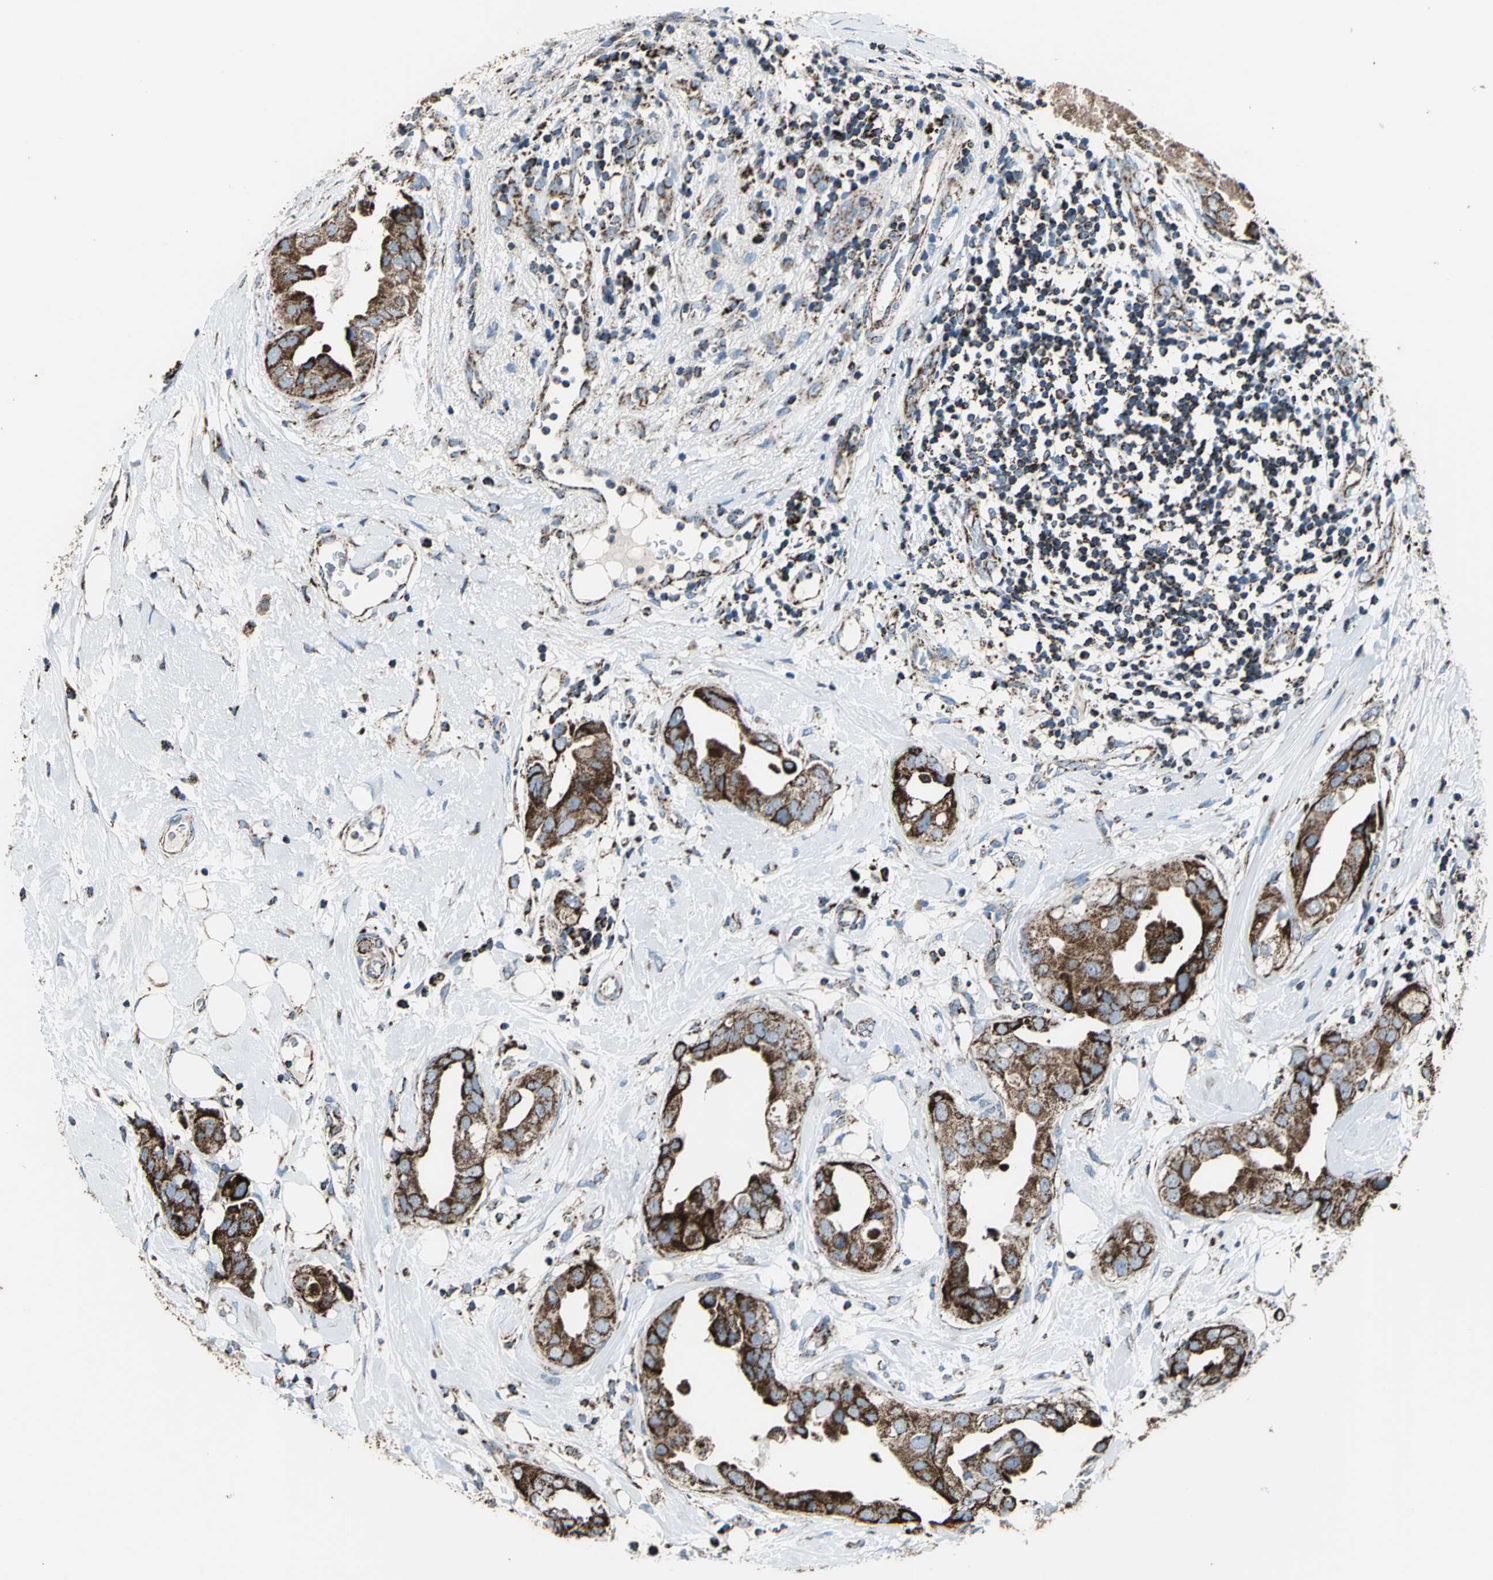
{"staining": {"intensity": "strong", "quantity": ">75%", "location": "cytoplasmic/membranous"}, "tissue": "breast cancer", "cell_type": "Tumor cells", "image_type": "cancer", "snomed": [{"axis": "morphology", "description": "Duct carcinoma"}, {"axis": "topography", "description": "Breast"}], "caption": "Protein staining by IHC shows strong cytoplasmic/membranous positivity in about >75% of tumor cells in breast cancer.", "gene": "ECH1", "patient": {"sex": "female", "age": 40}}